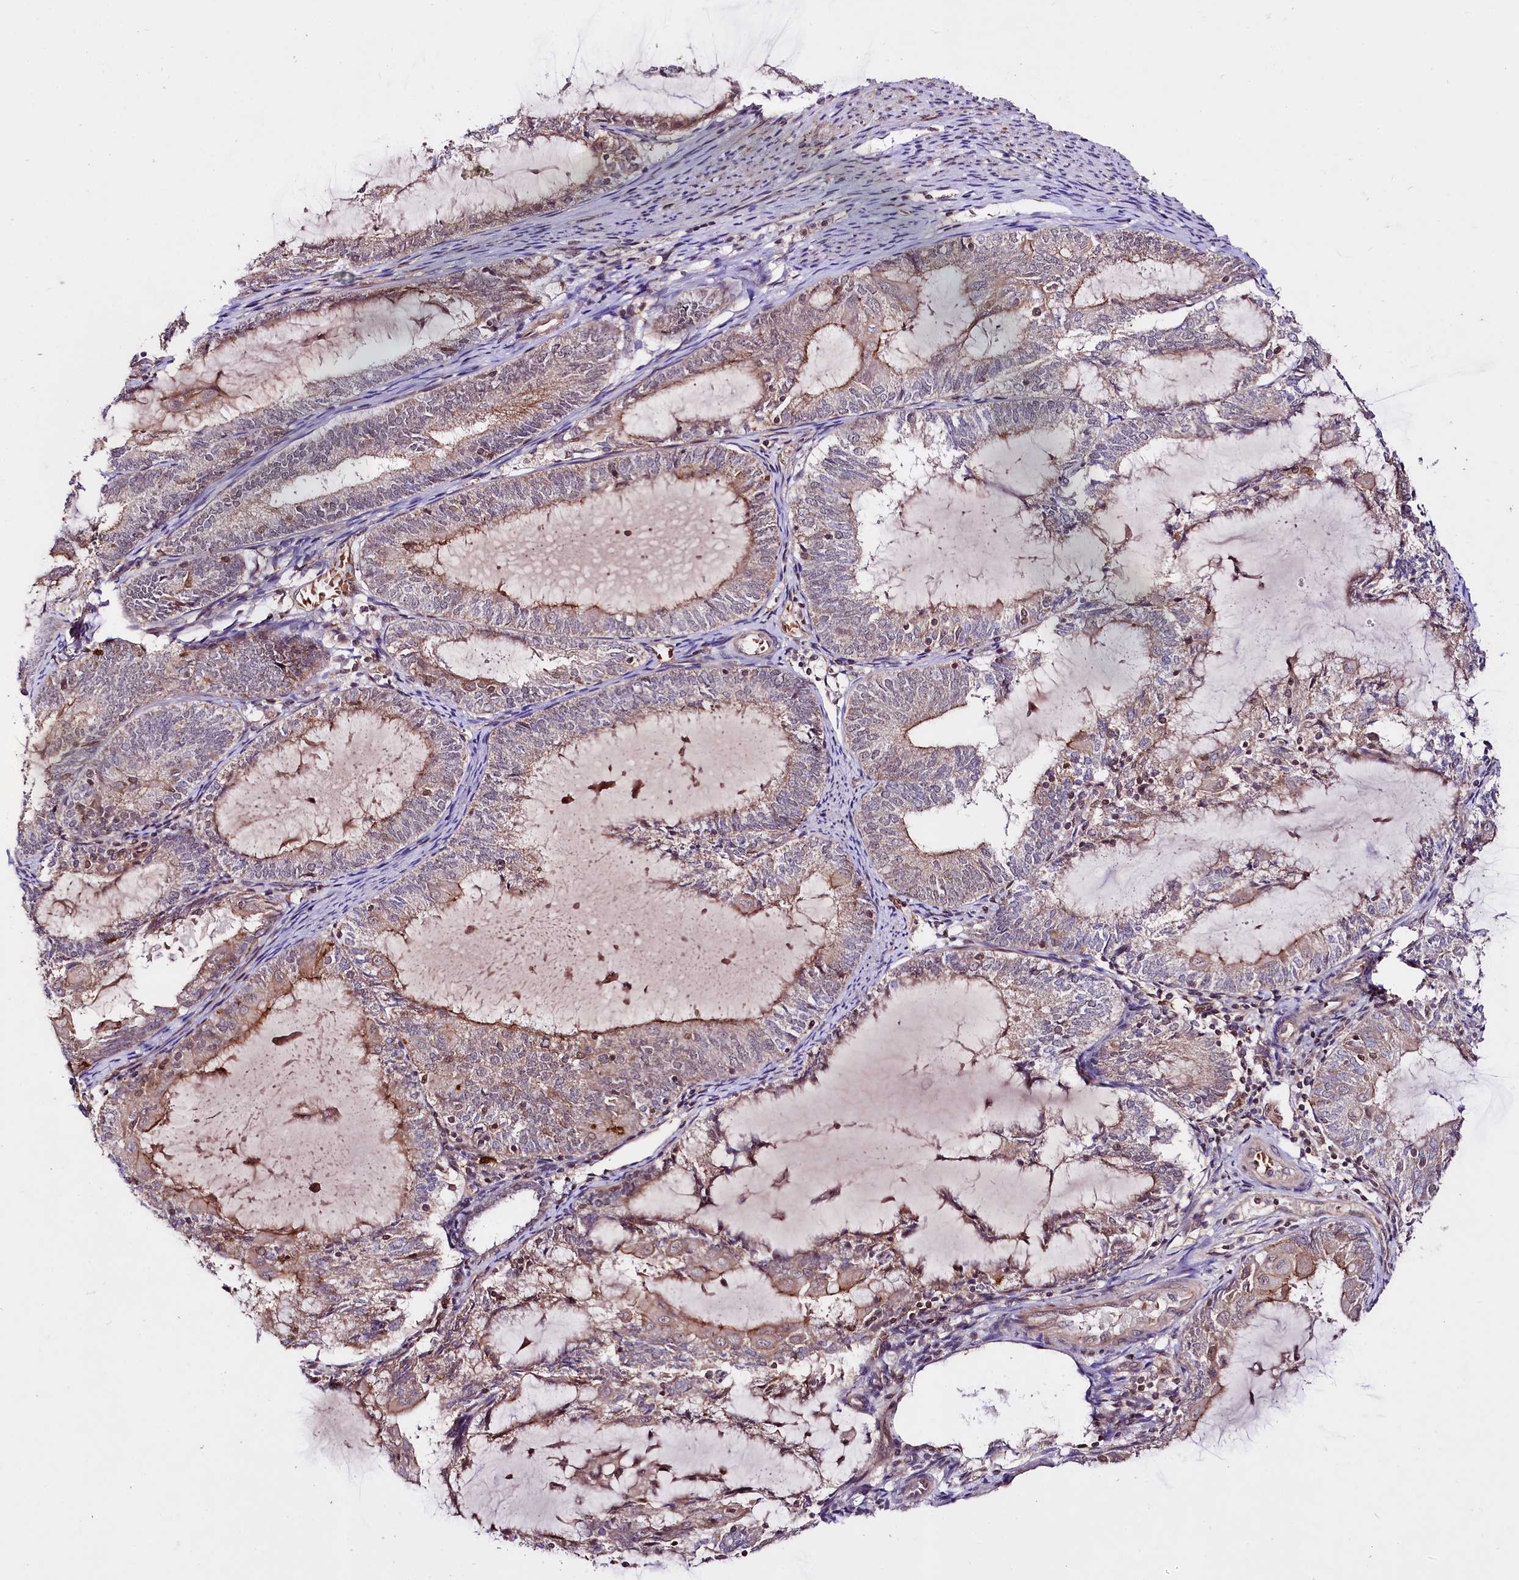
{"staining": {"intensity": "moderate", "quantity": "25%-75%", "location": "cytoplasmic/membranous"}, "tissue": "endometrial cancer", "cell_type": "Tumor cells", "image_type": "cancer", "snomed": [{"axis": "morphology", "description": "Adenocarcinoma, NOS"}, {"axis": "topography", "description": "Endometrium"}], "caption": "Protein expression analysis of endometrial adenocarcinoma demonstrates moderate cytoplasmic/membranous positivity in approximately 25%-75% of tumor cells.", "gene": "TAFAZZIN", "patient": {"sex": "female", "age": 81}}